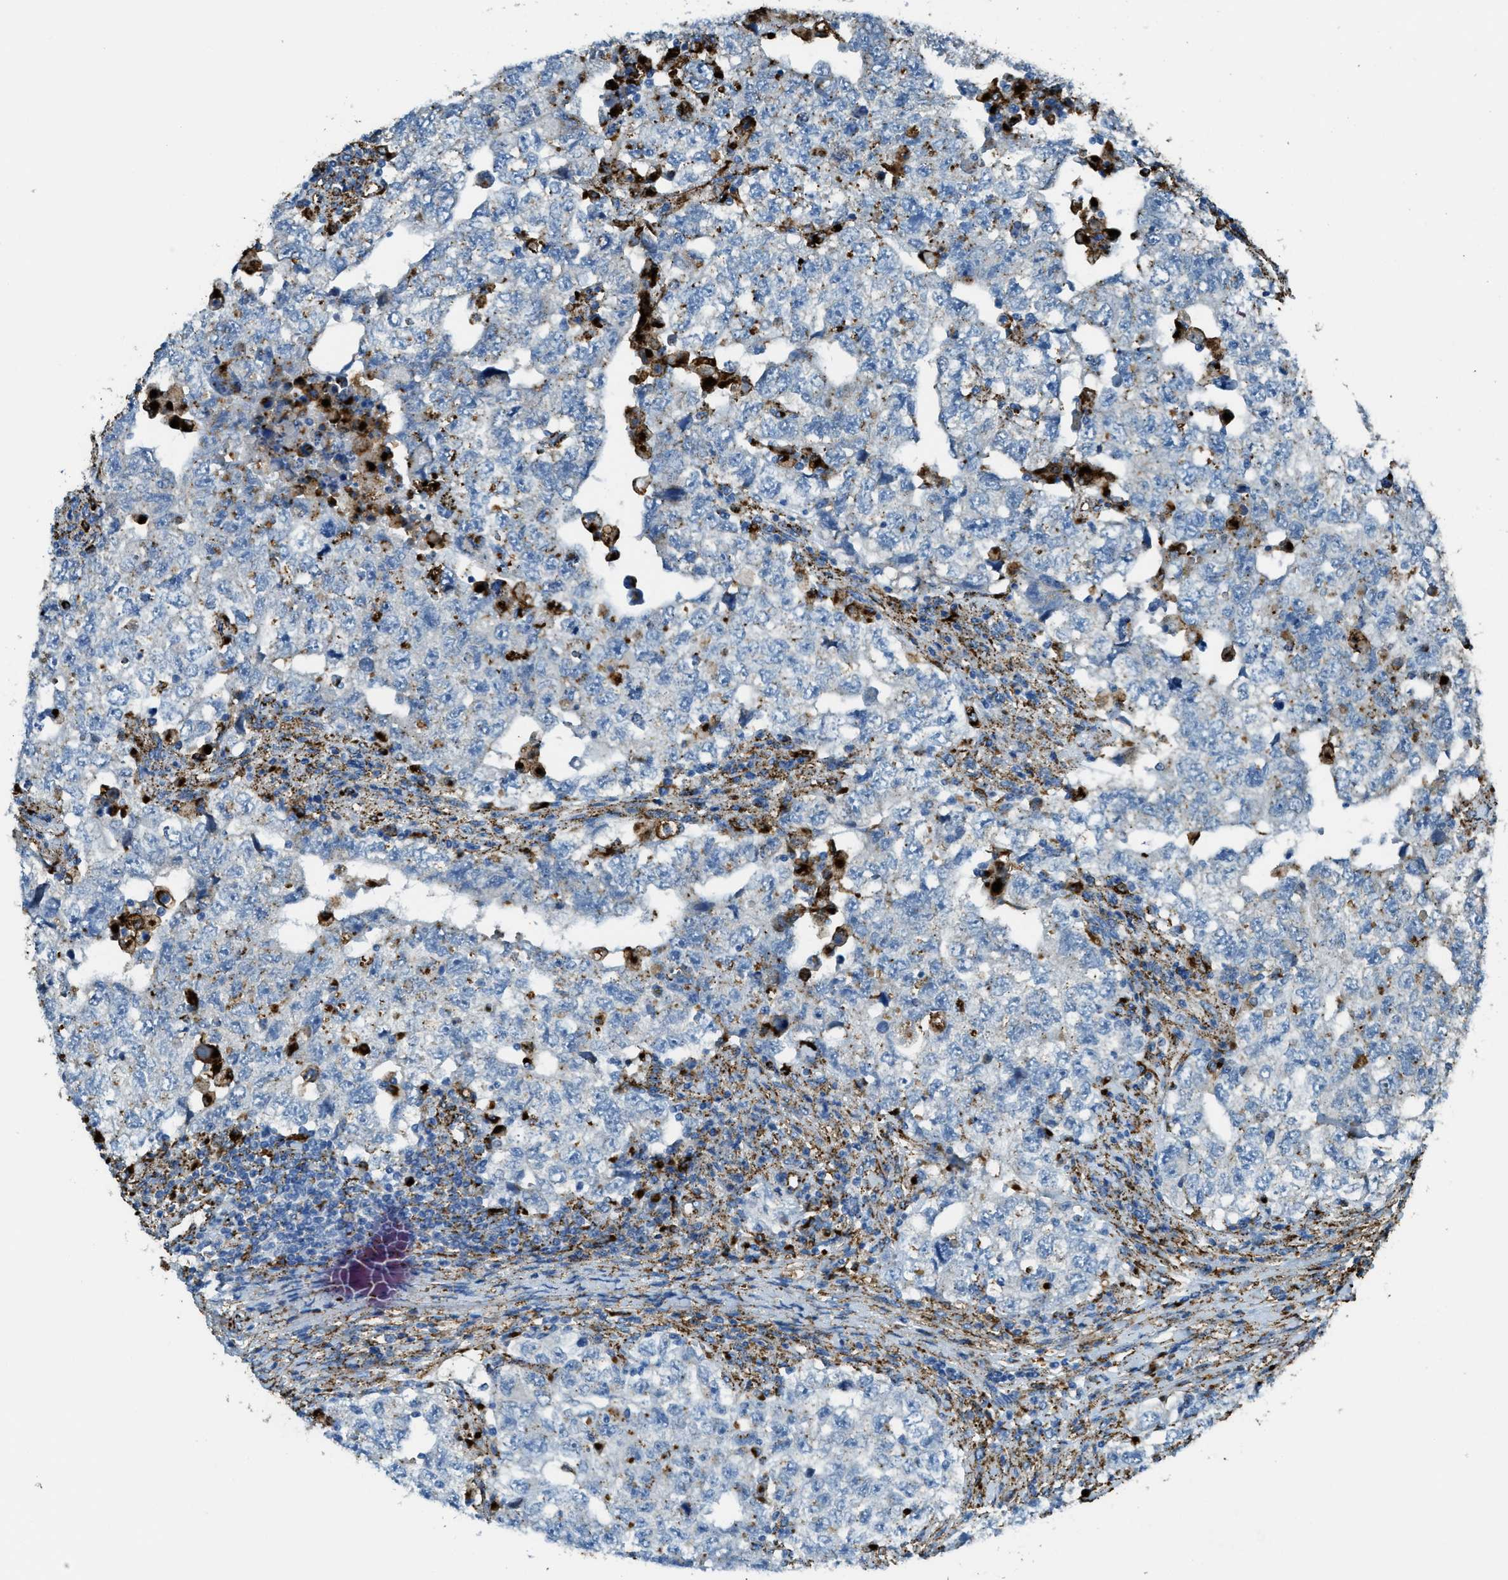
{"staining": {"intensity": "negative", "quantity": "none", "location": "none"}, "tissue": "testis cancer", "cell_type": "Tumor cells", "image_type": "cancer", "snomed": [{"axis": "morphology", "description": "Carcinoma, Embryonal, NOS"}, {"axis": "topography", "description": "Testis"}], "caption": "The photomicrograph exhibits no staining of tumor cells in testis cancer (embryonal carcinoma).", "gene": "SCARB2", "patient": {"sex": "male", "age": 36}}